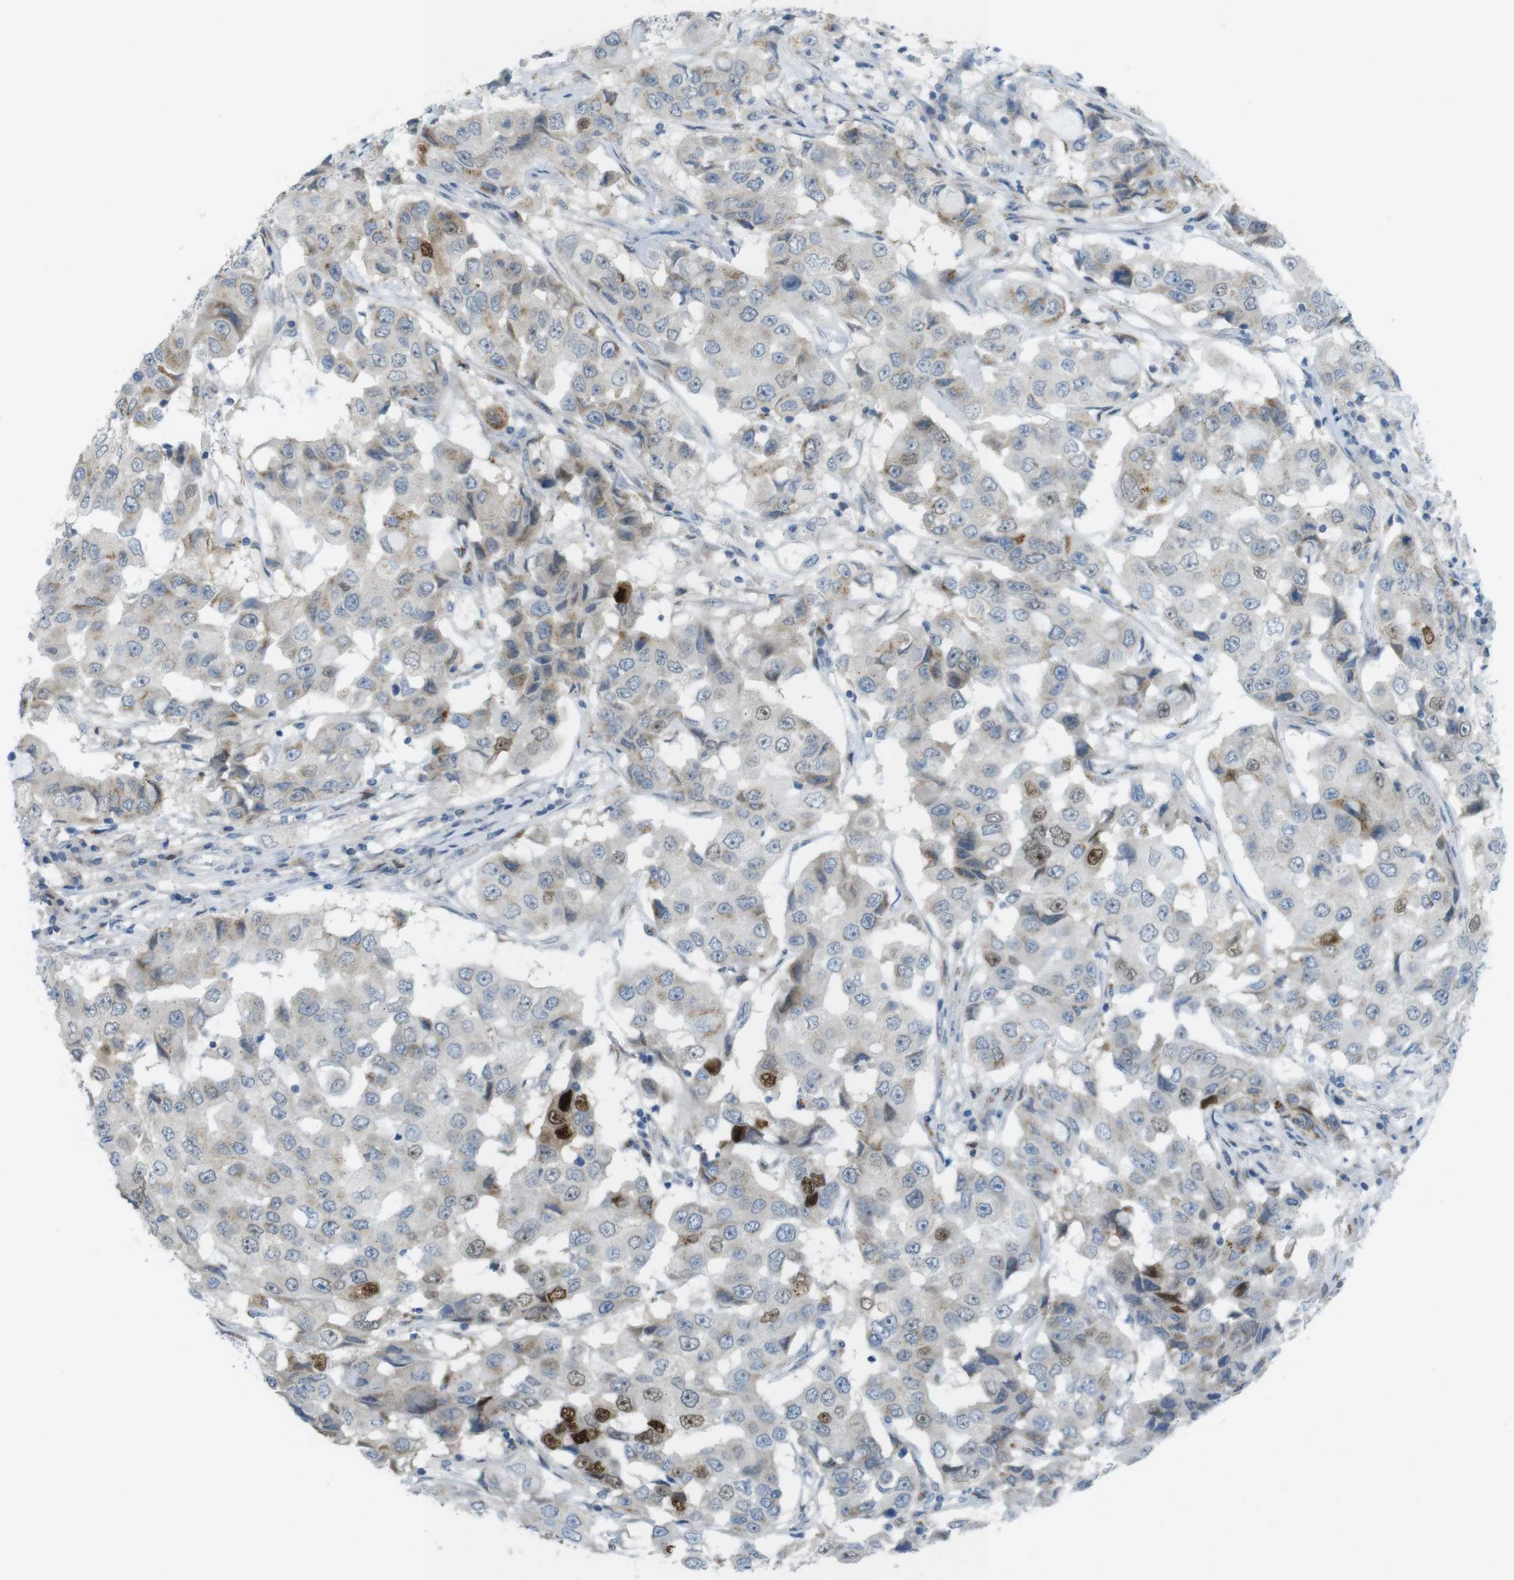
{"staining": {"intensity": "strong", "quantity": "<25%", "location": "cytoplasmic/membranous,nuclear"}, "tissue": "breast cancer", "cell_type": "Tumor cells", "image_type": "cancer", "snomed": [{"axis": "morphology", "description": "Duct carcinoma"}, {"axis": "topography", "description": "Breast"}], "caption": "Immunohistochemical staining of breast infiltrating ductal carcinoma demonstrates medium levels of strong cytoplasmic/membranous and nuclear protein expression in approximately <25% of tumor cells.", "gene": "UGT8", "patient": {"sex": "female", "age": 27}}